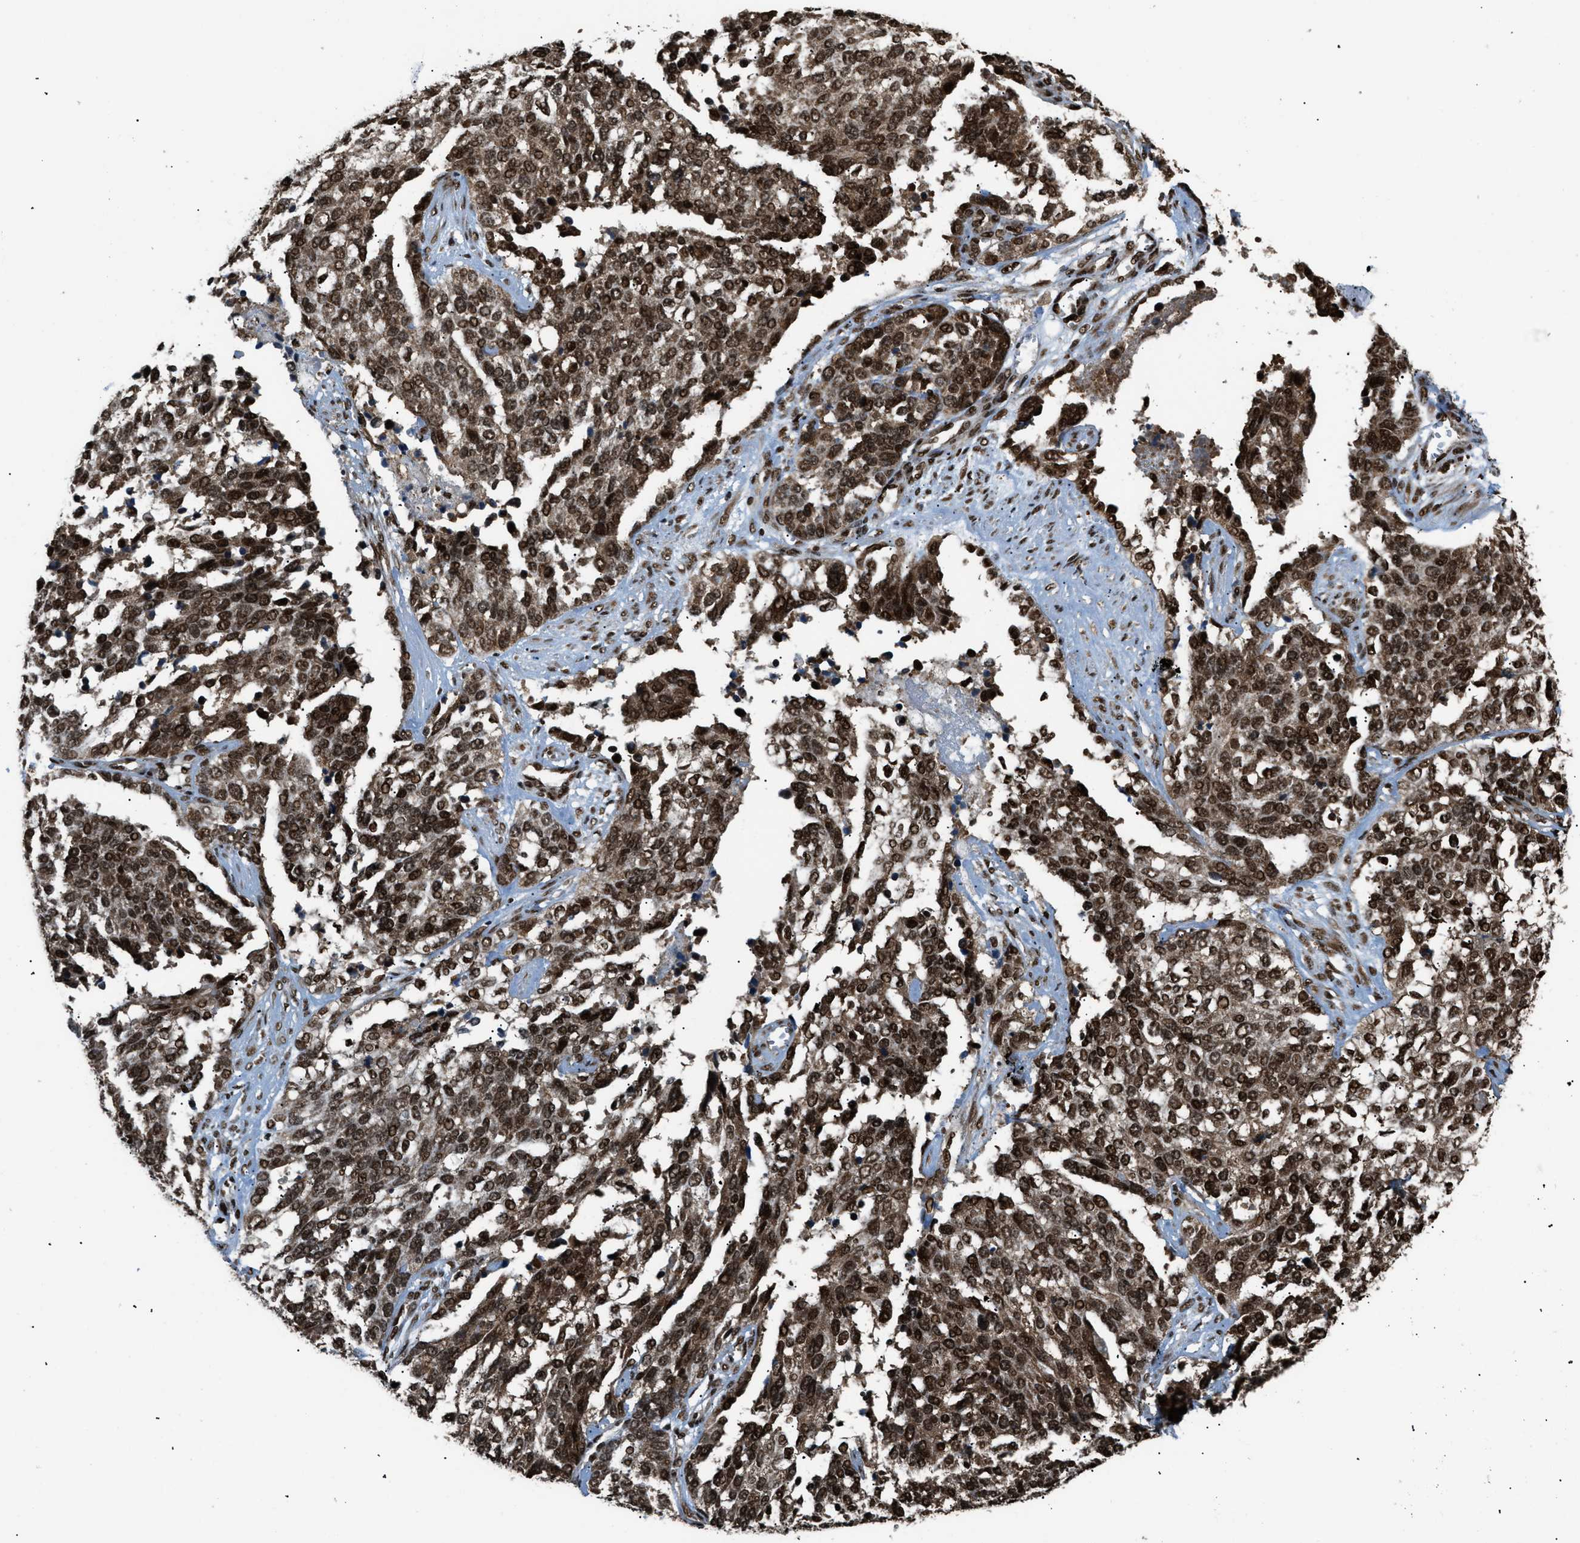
{"staining": {"intensity": "strong", "quantity": ">75%", "location": "cytoplasmic/membranous,nuclear"}, "tissue": "ovarian cancer", "cell_type": "Tumor cells", "image_type": "cancer", "snomed": [{"axis": "morphology", "description": "Cystadenocarcinoma, serous, NOS"}, {"axis": "topography", "description": "Ovary"}], "caption": "Serous cystadenocarcinoma (ovarian) stained with DAB immunohistochemistry reveals high levels of strong cytoplasmic/membranous and nuclear expression in about >75% of tumor cells.", "gene": "RBM5", "patient": {"sex": "female", "age": 44}}